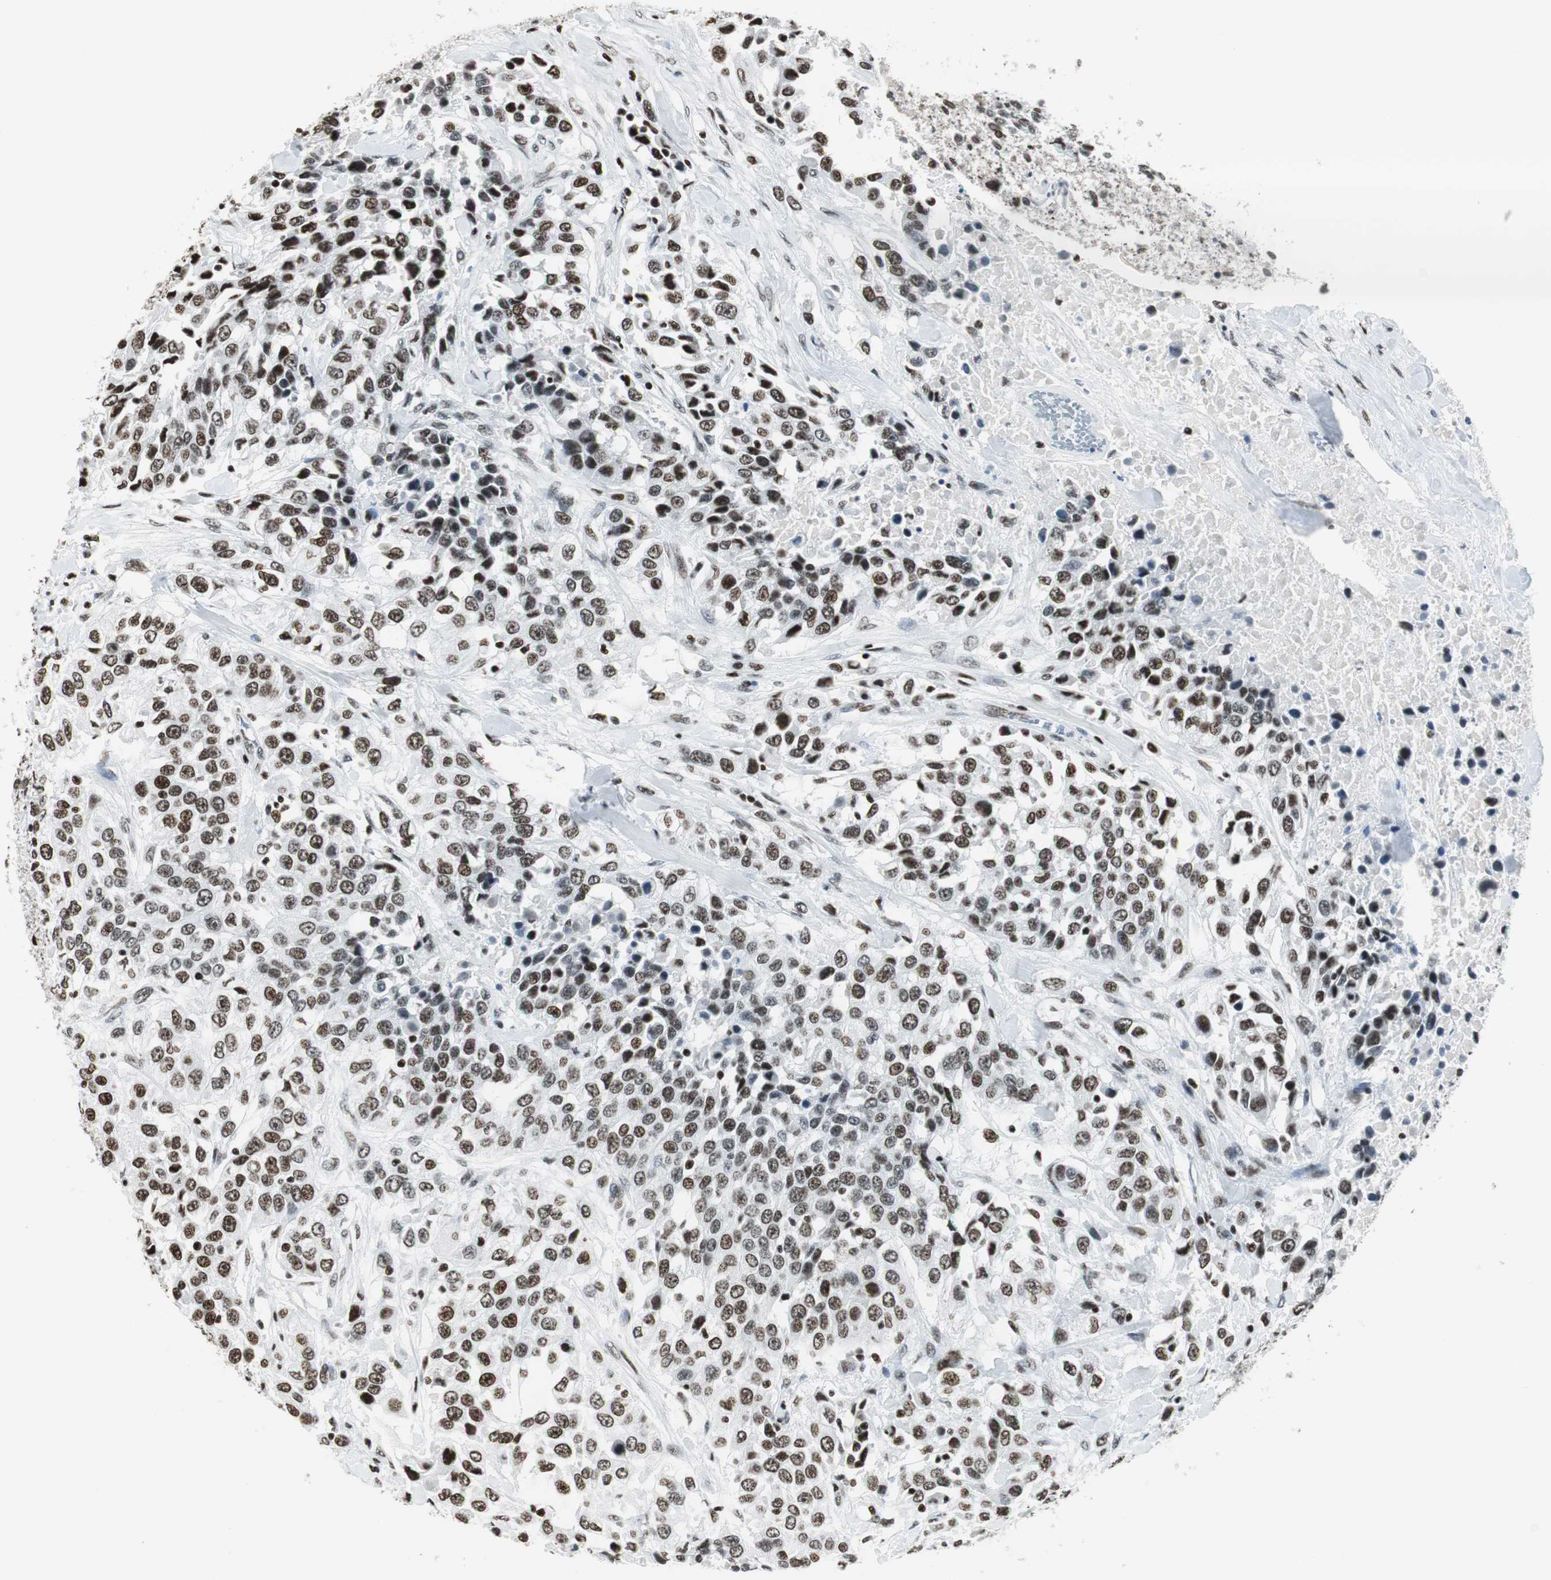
{"staining": {"intensity": "moderate", "quantity": ">75%", "location": "nuclear"}, "tissue": "urothelial cancer", "cell_type": "Tumor cells", "image_type": "cancer", "snomed": [{"axis": "morphology", "description": "Urothelial carcinoma, High grade"}, {"axis": "topography", "description": "Urinary bladder"}], "caption": "This histopathology image reveals immunohistochemistry staining of high-grade urothelial carcinoma, with medium moderate nuclear positivity in approximately >75% of tumor cells.", "gene": "RBBP4", "patient": {"sex": "female", "age": 80}}